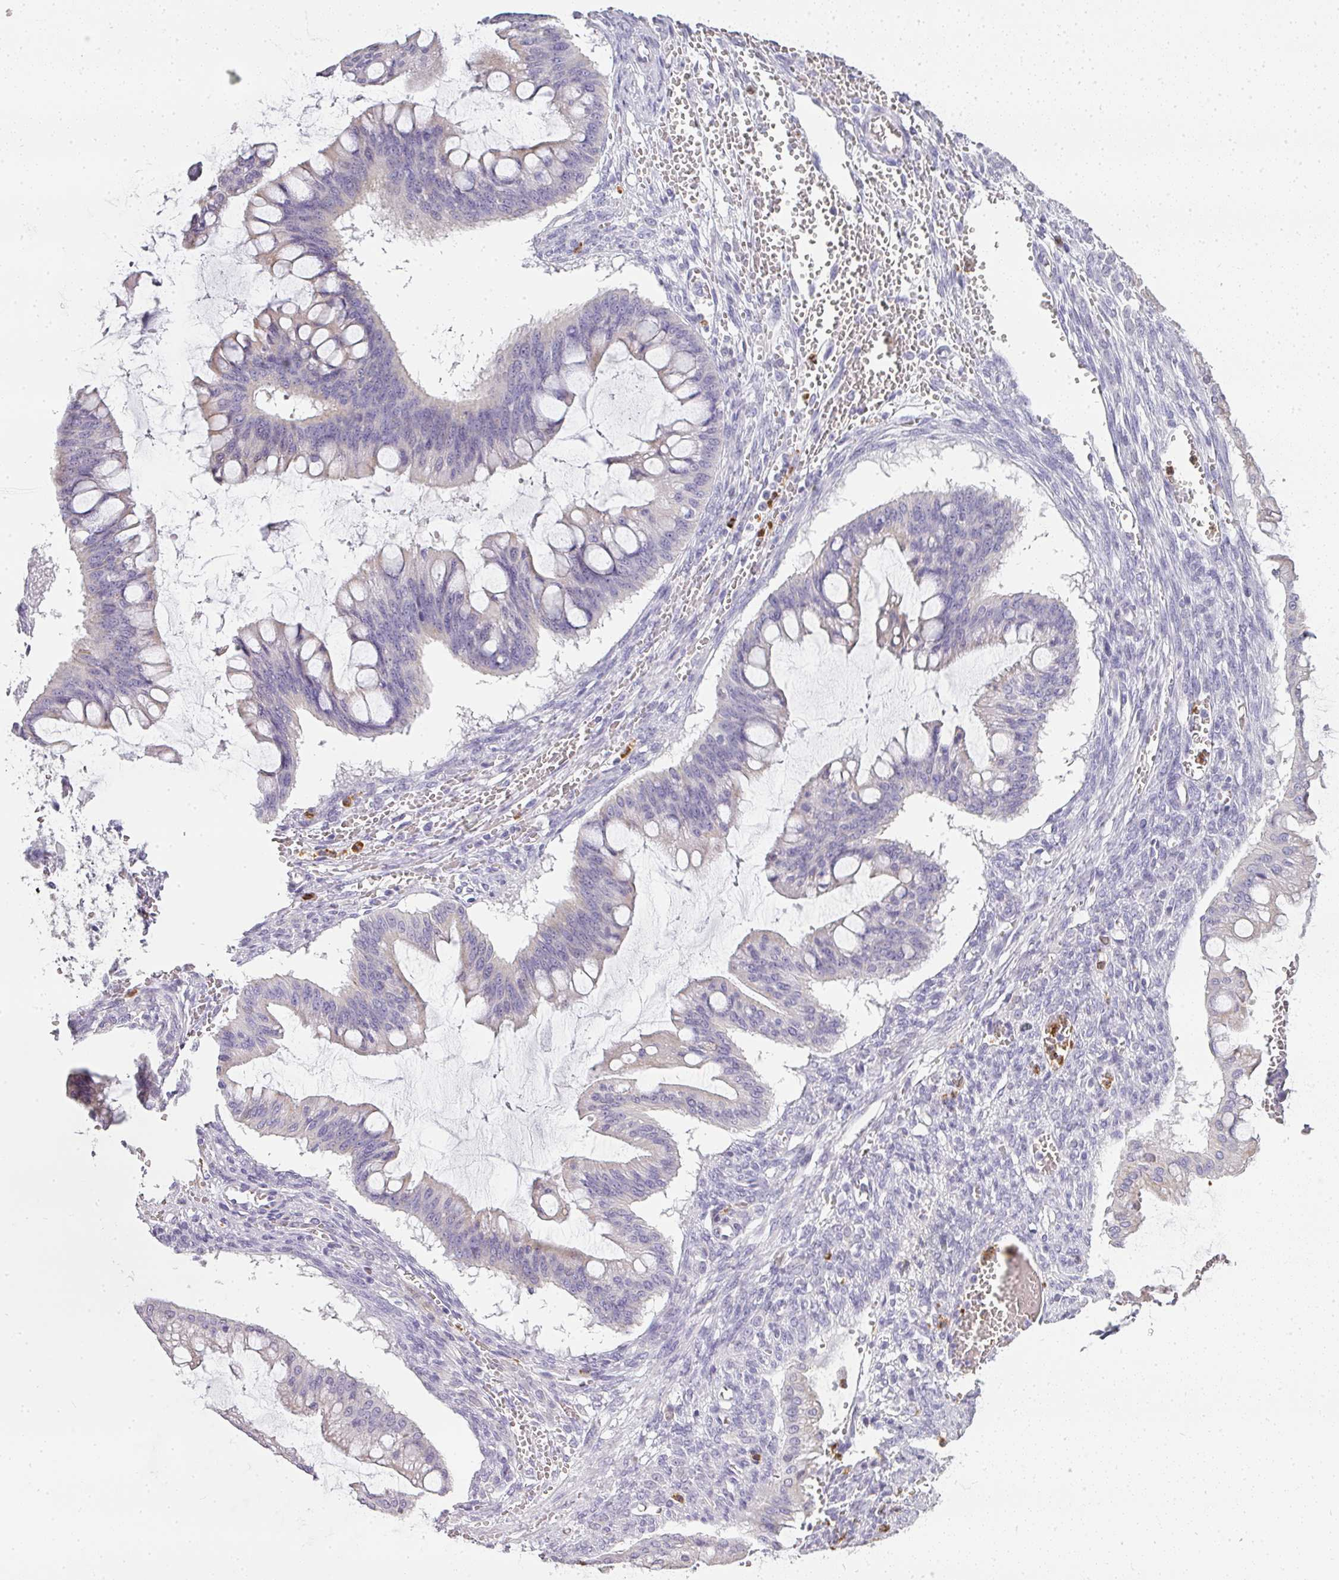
{"staining": {"intensity": "negative", "quantity": "none", "location": "none"}, "tissue": "ovarian cancer", "cell_type": "Tumor cells", "image_type": "cancer", "snomed": [{"axis": "morphology", "description": "Cystadenocarcinoma, mucinous, NOS"}, {"axis": "topography", "description": "Ovary"}], "caption": "Immunohistochemistry of ovarian cancer shows no staining in tumor cells. (Stains: DAB (3,3'-diaminobenzidine) immunohistochemistry (IHC) with hematoxylin counter stain, Microscopy: brightfield microscopy at high magnification).", "gene": "CAMP", "patient": {"sex": "female", "age": 73}}